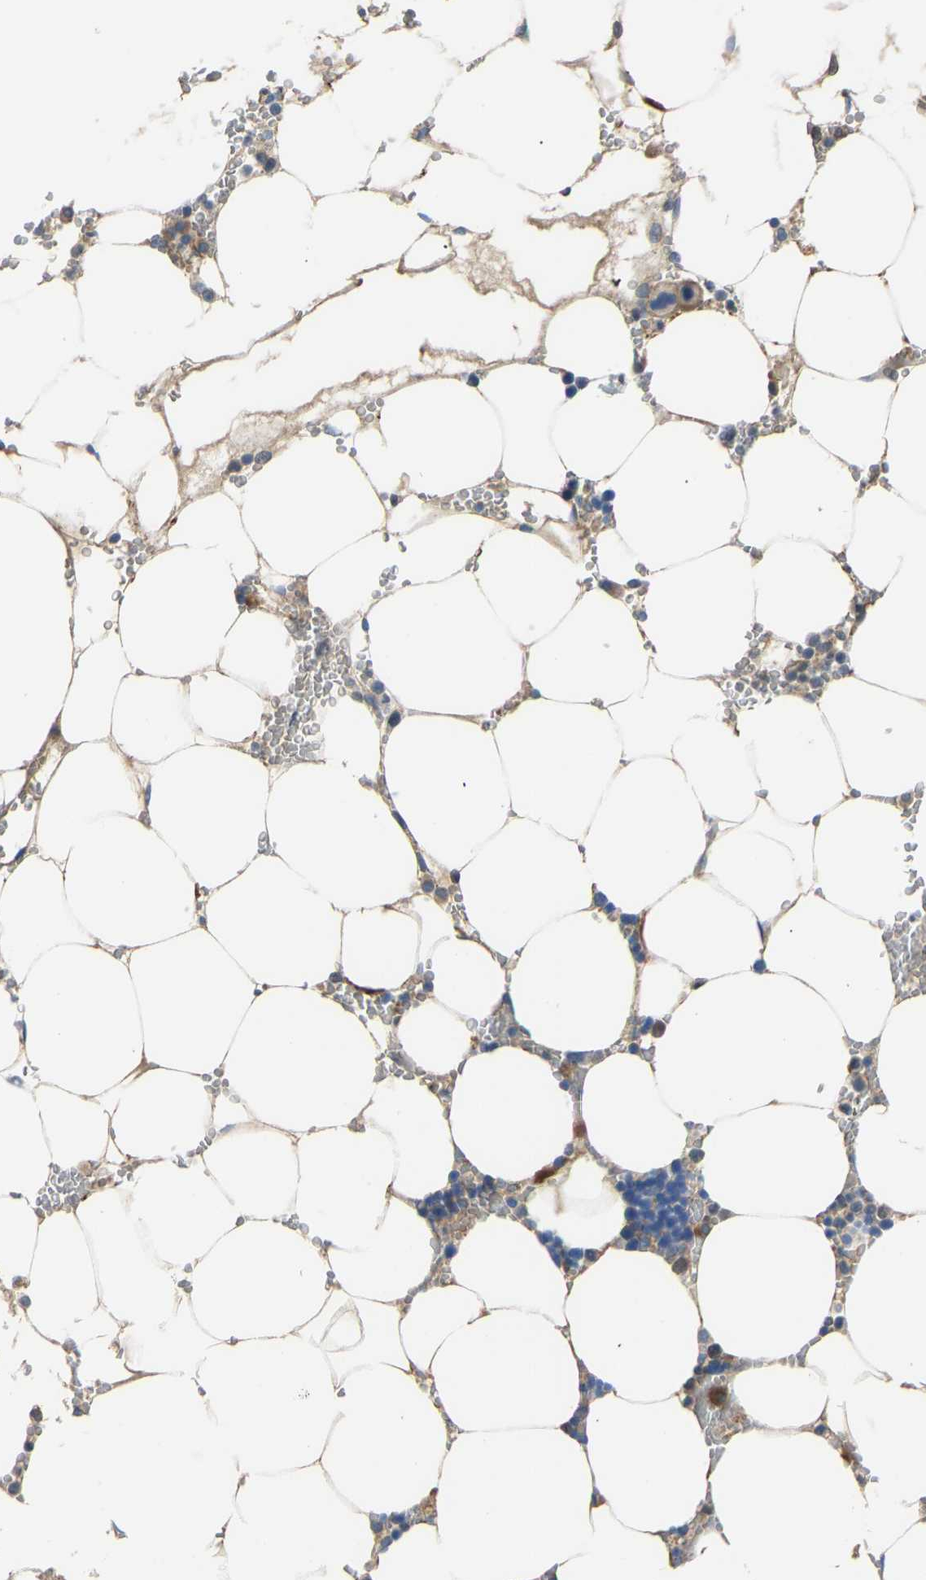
{"staining": {"intensity": "moderate", "quantity": "<25%", "location": "cytoplasmic/membranous"}, "tissue": "bone marrow", "cell_type": "Hematopoietic cells", "image_type": "normal", "snomed": [{"axis": "morphology", "description": "Normal tissue, NOS"}, {"axis": "topography", "description": "Bone marrow"}], "caption": "This is an image of immunohistochemistry staining of unremarkable bone marrow, which shows moderate positivity in the cytoplasmic/membranous of hematopoietic cells.", "gene": "RBP1", "patient": {"sex": "male", "age": 70}}